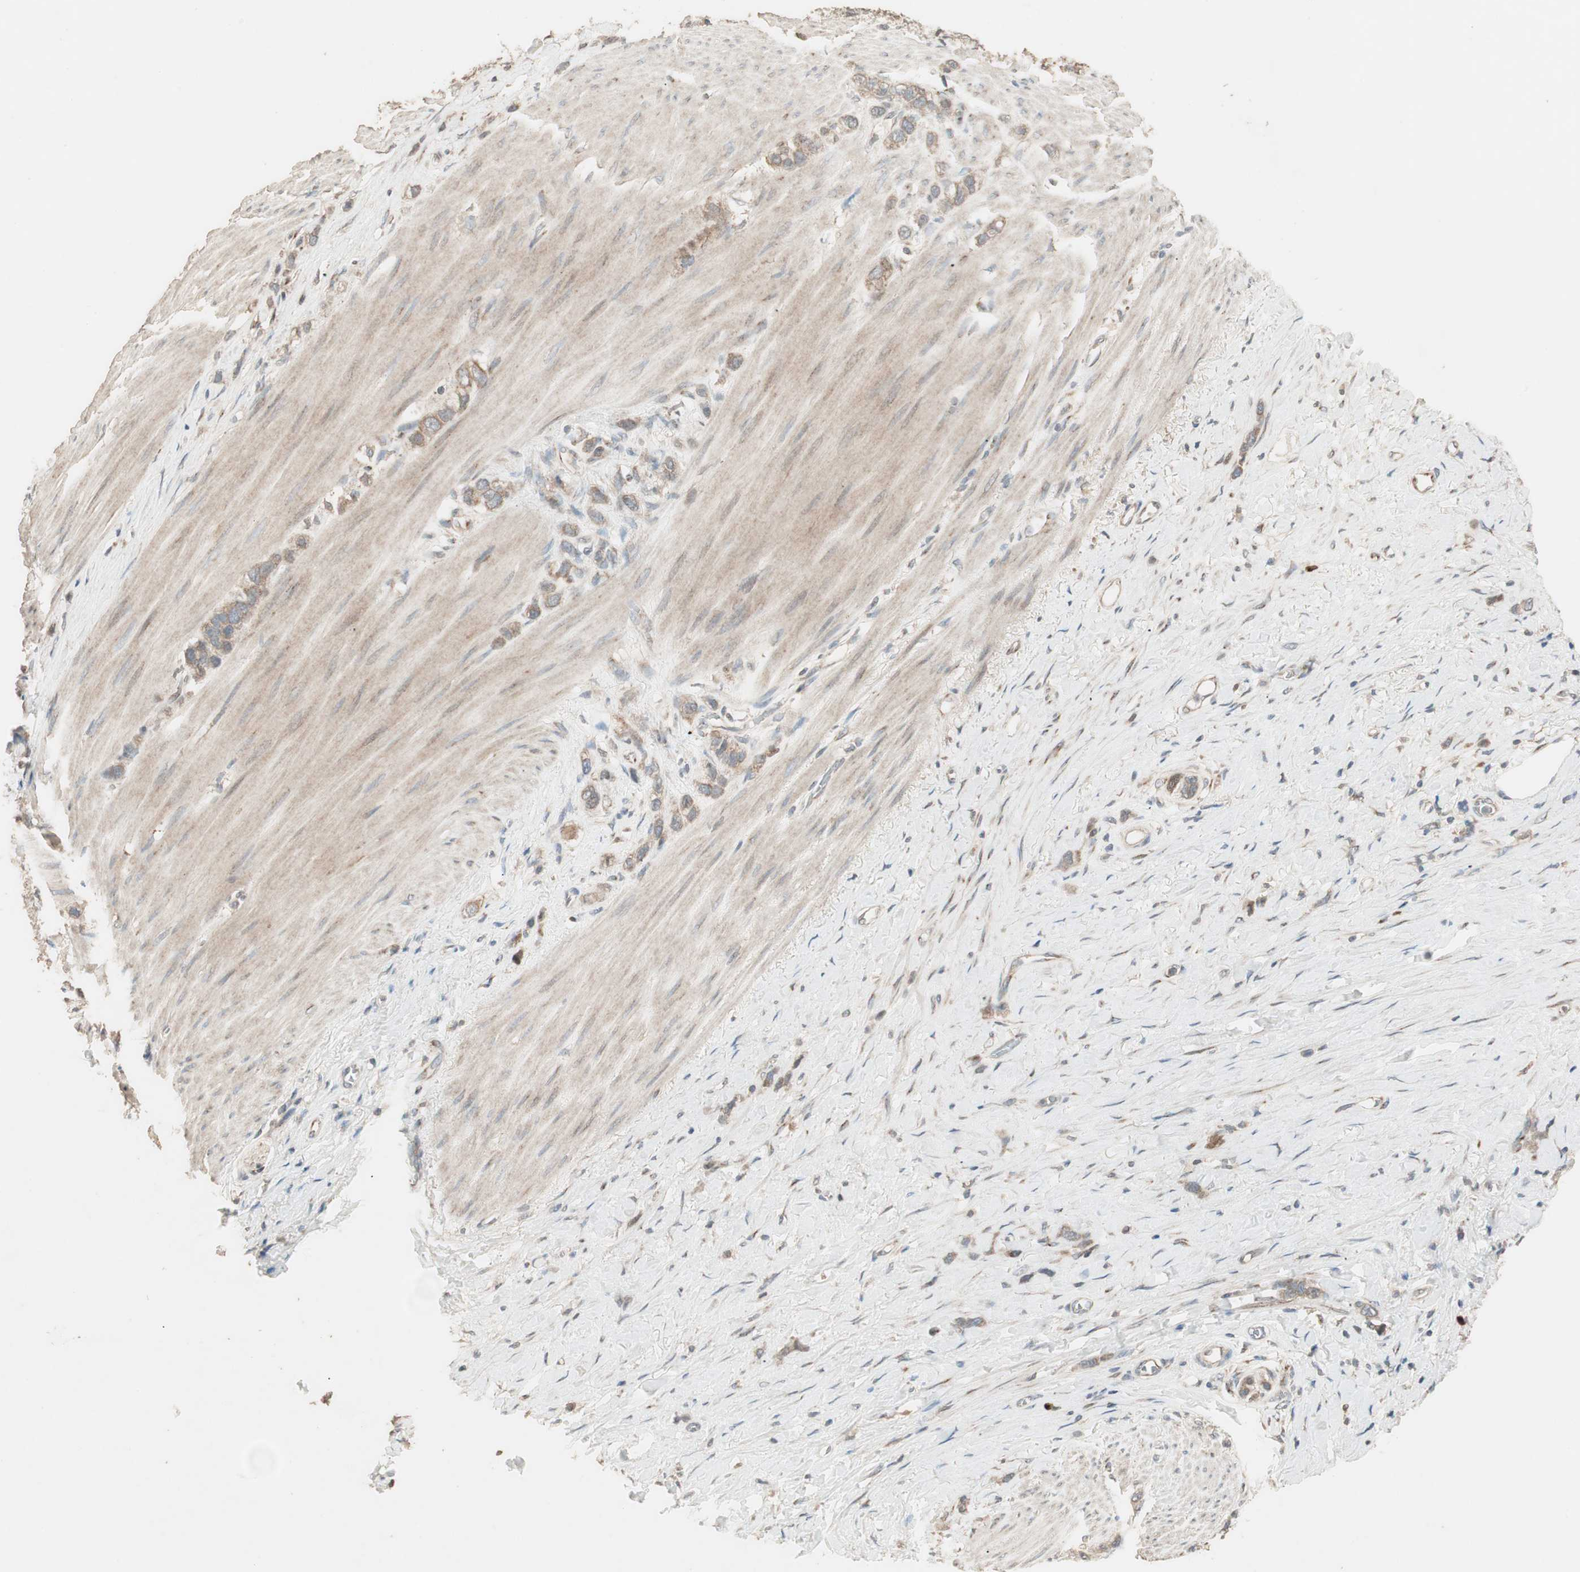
{"staining": {"intensity": "moderate", "quantity": ">75%", "location": "cytoplasmic/membranous"}, "tissue": "stomach cancer", "cell_type": "Tumor cells", "image_type": "cancer", "snomed": [{"axis": "morphology", "description": "Normal tissue, NOS"}, {"axis": "morphology", "description": "Adenocarcinoma, NOS"}, {"axis": "morphology", "description": "Adenocarcinoma, High grade"}, {"axis": "topography", "description": "Stomach, upper"}, {"axis": "topography", "description": "Stomach"}], "caption": "IHC of stomach cancer (adenocarcinoma) demonstrates medium levels of moderate cytoplasmic/membranous positivity in about >75% of tumor cells.", "gene": "RARRES1", "patient": {"sex": "female", "age": 65}}